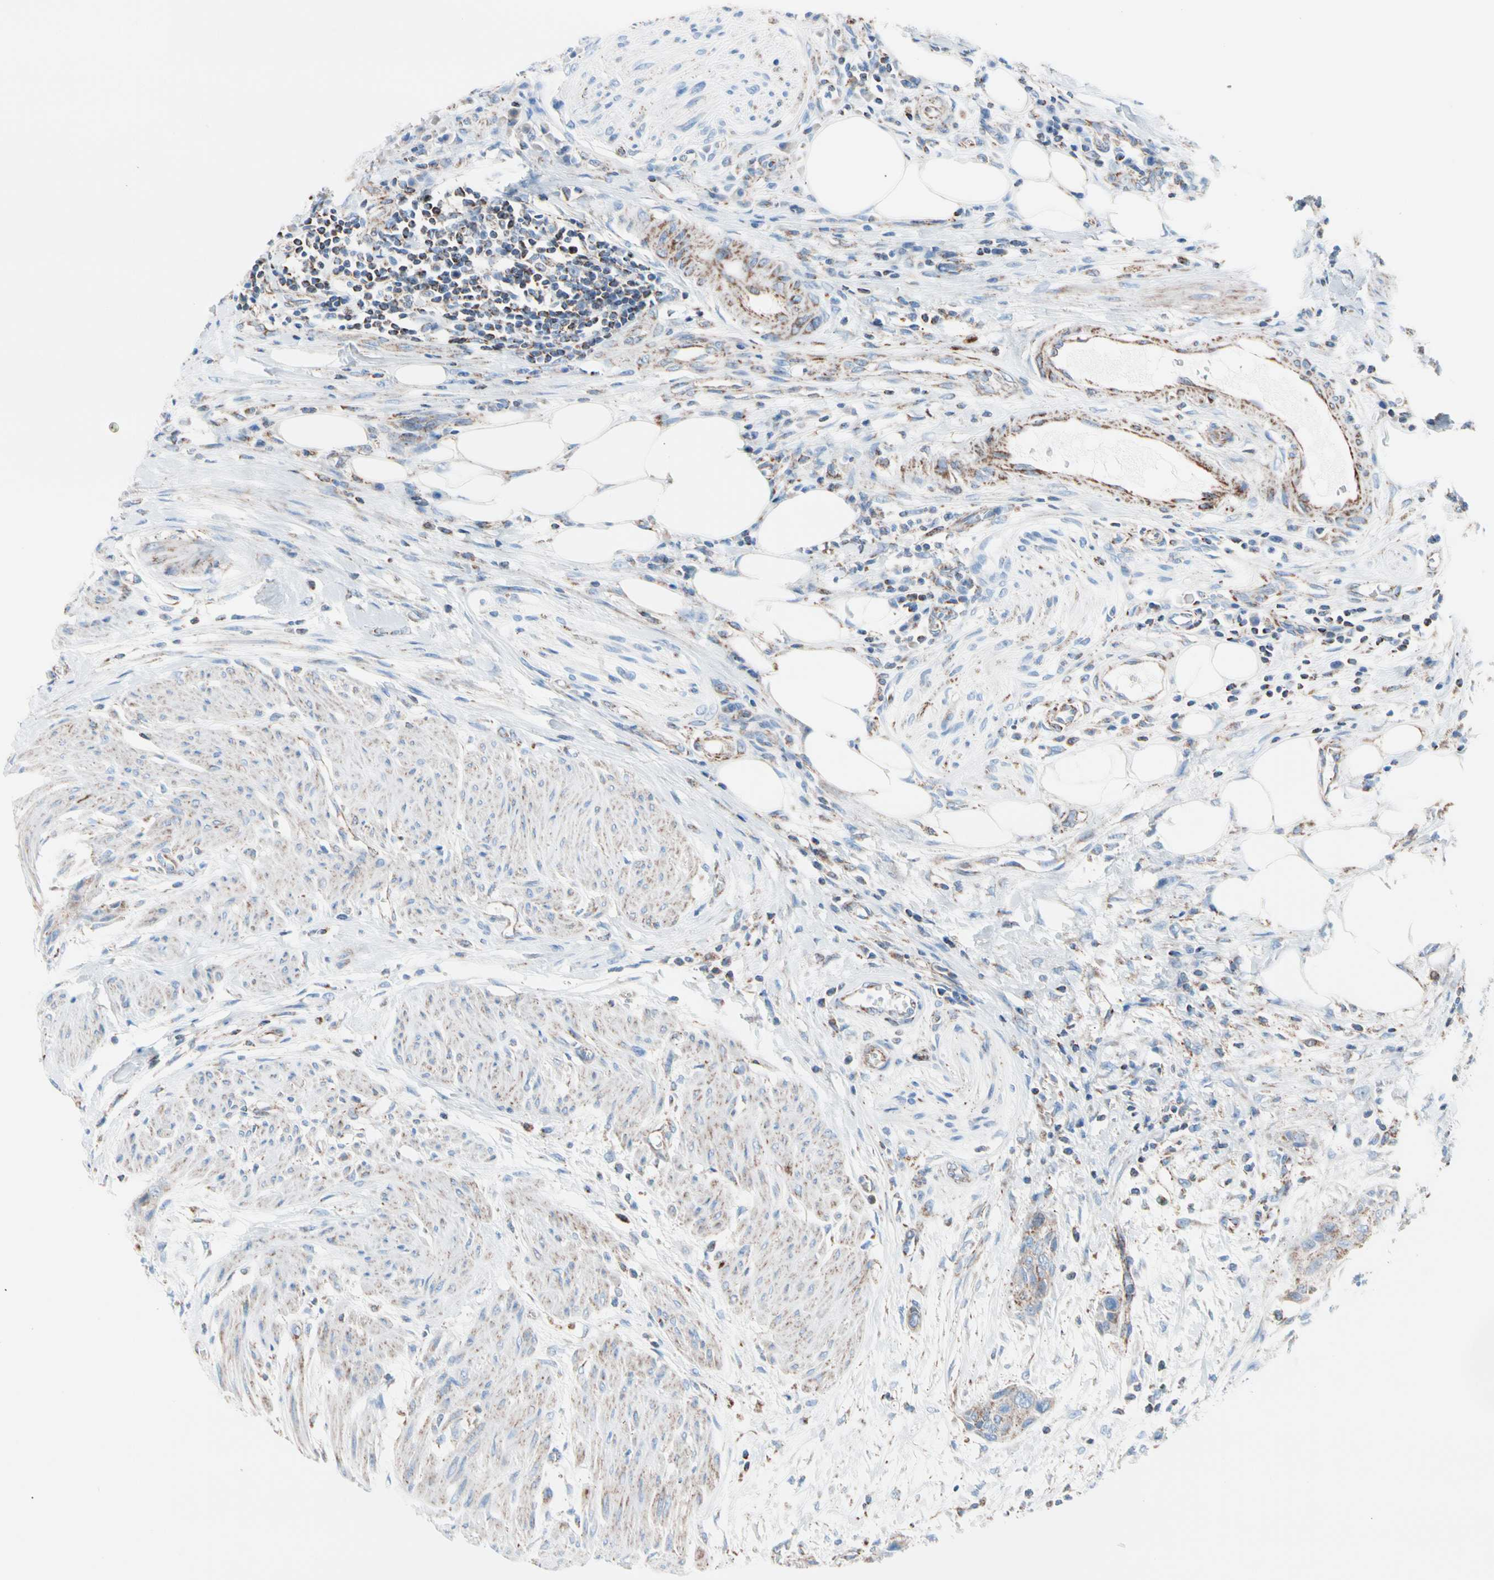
{"staining": {"intensity": "moderate", "quantity": "<25%", "location": "cytoplasmic/membranous"}, "tissue": "urothelial cancer", "cell_type": "Tumor cells", "image_type": "cancer", "snomed": [{"axis": "morphology", "description": "Urothelial carcinoma, High grade"}, {"axis": "topography", "description": "Urinary bladder"}], "caption": "Urothelial cancer stained with DAB immunohistochemistry displays low levels of moderate cytoplasmic/membranous positivity in approximately <25% of tumor cells.", "gene": "HK1", "patient": {"sex": "male", "age": 35}}